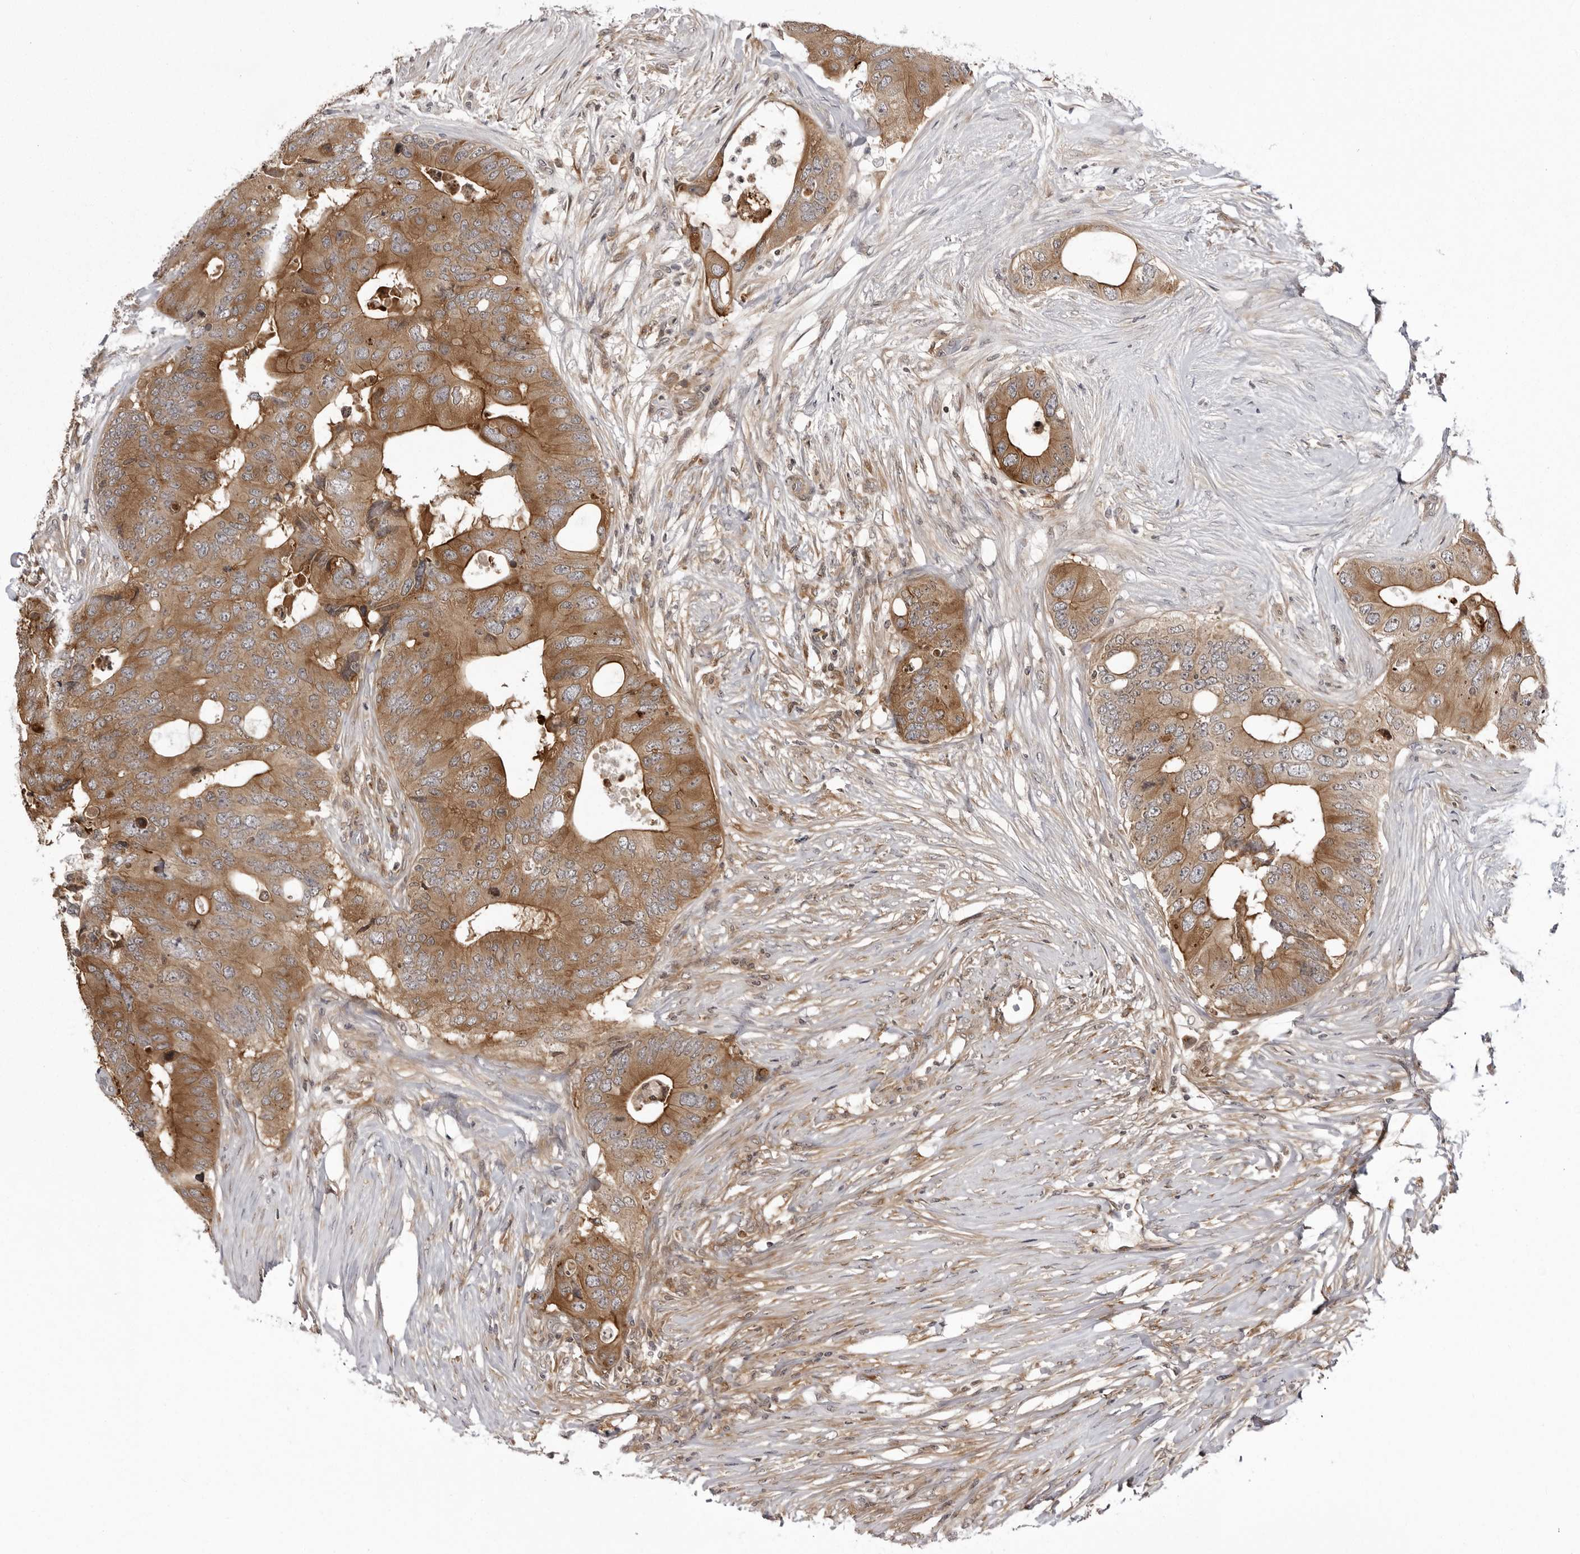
{"staining": {"intensity": "moderate", "quantity": ">75%", "location": "cytoplasmic/membranous"}, "tissue": "colorectal cancer", "cell_type": "Tumor cells", "image_type": "cancer", "snomed": [{"axis": "morphology", "description": "Adenocarcinoma, NOS"}, {"axis": "topography", "description": "Colon"}], "caption": "This image displays colorectal cancer stained with IHC to label a protein in brown. The cytoplasmic/membranous of tumor cells show moderate positivity for the protein. Nuclei are counter-stained blue.", "gene": "USP43", "patient": {"sex": "male", "age": 71}}